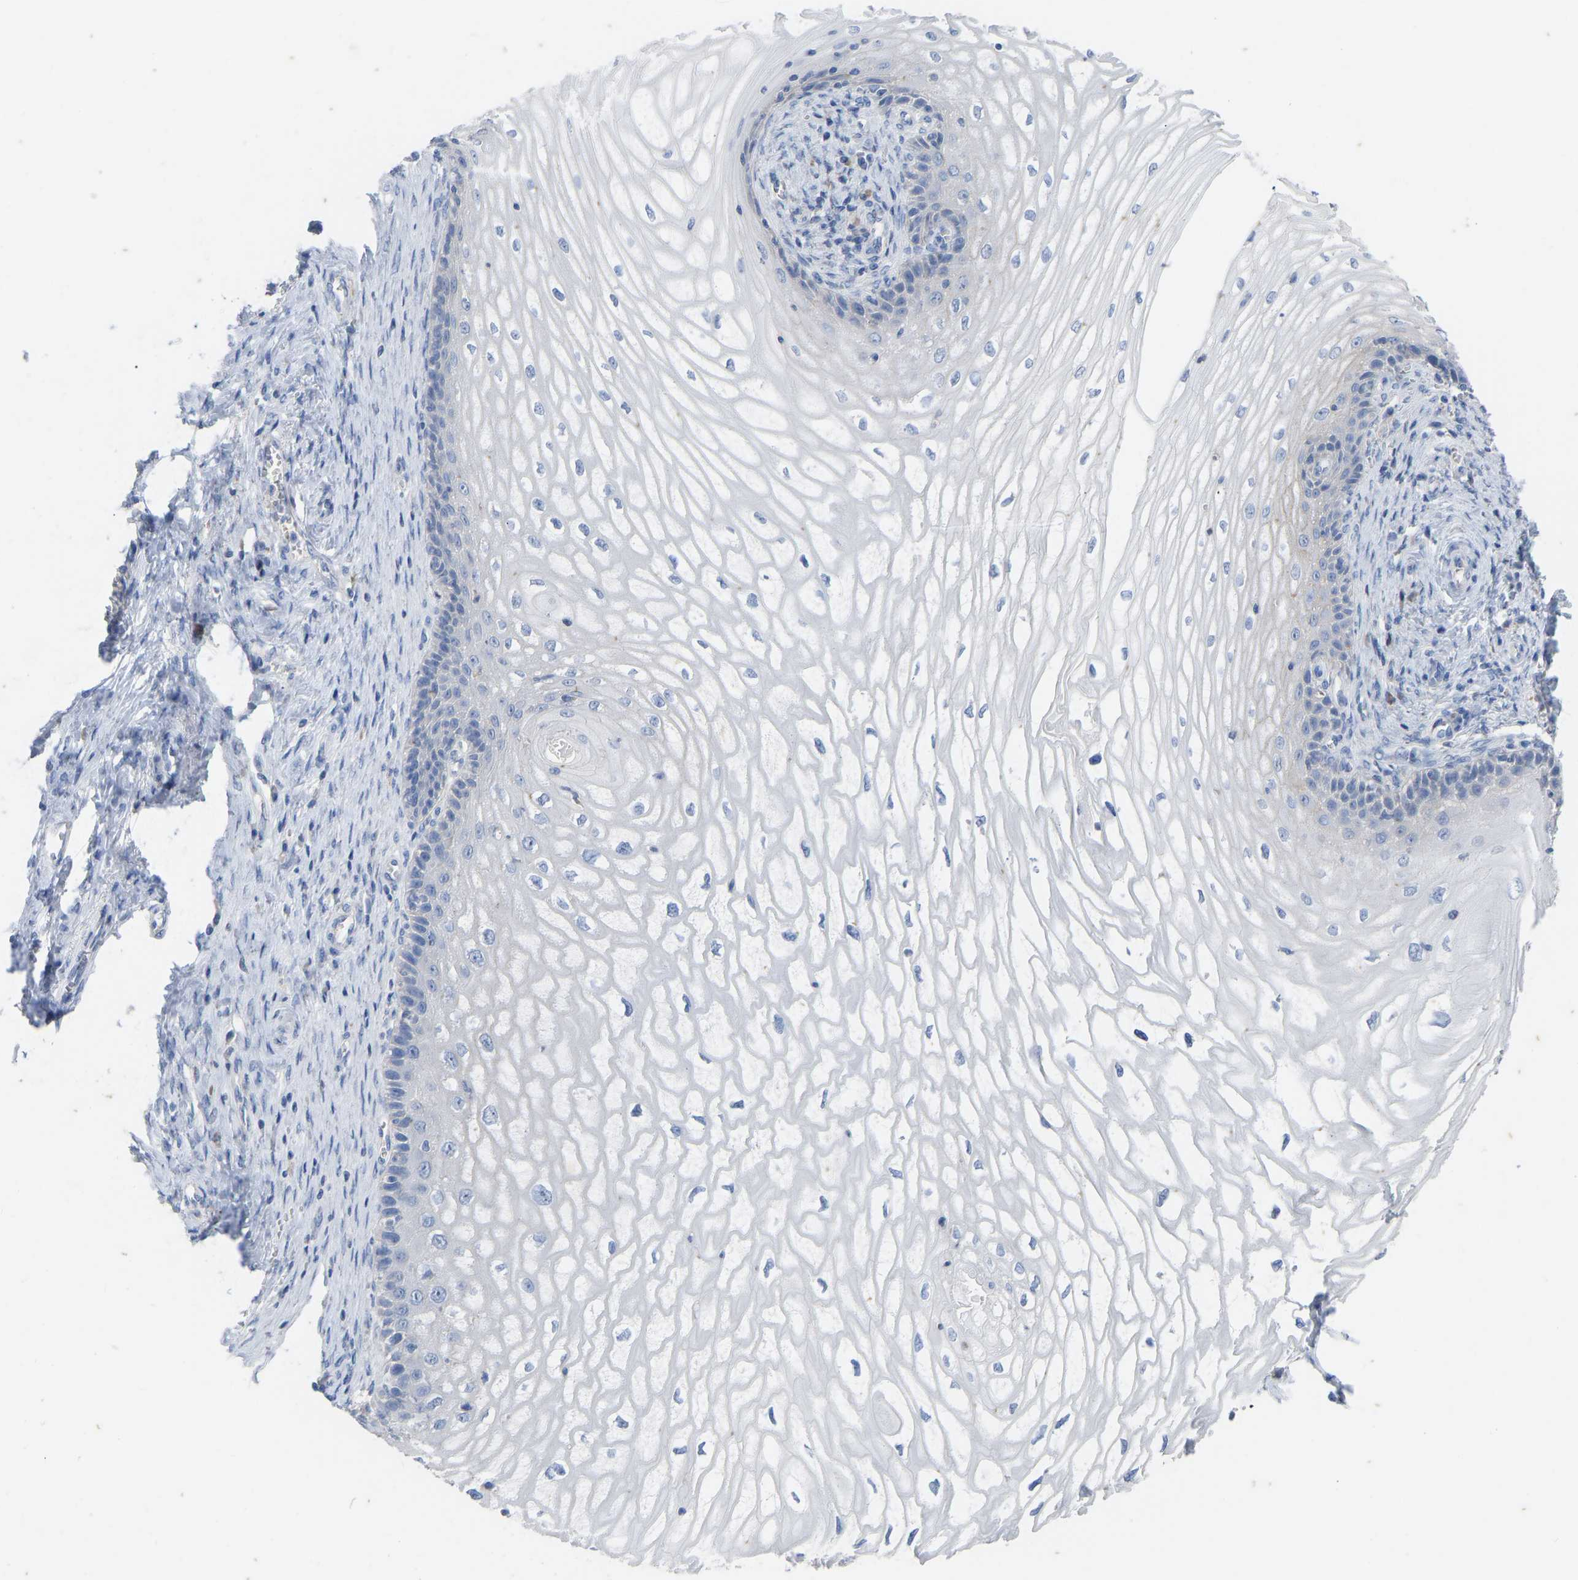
{"staining": {"intensity": "negative", "quantity": "none", "location": "none"}, "tissue": "cervical cancer", "cell_type": "Tumor cells", "image_type": "cancer", "snomed": [{"axis": "morphology", "description": "Adenocarcinoma, NOS"}, {"axis": "topography", "description": "Cervix"}], "caption": "Micrograph shows no protein expression in tumor cells of cervical cancer tissue.", "gene": "OLIG2", "patient": {"sex": "female", "age": 44}}